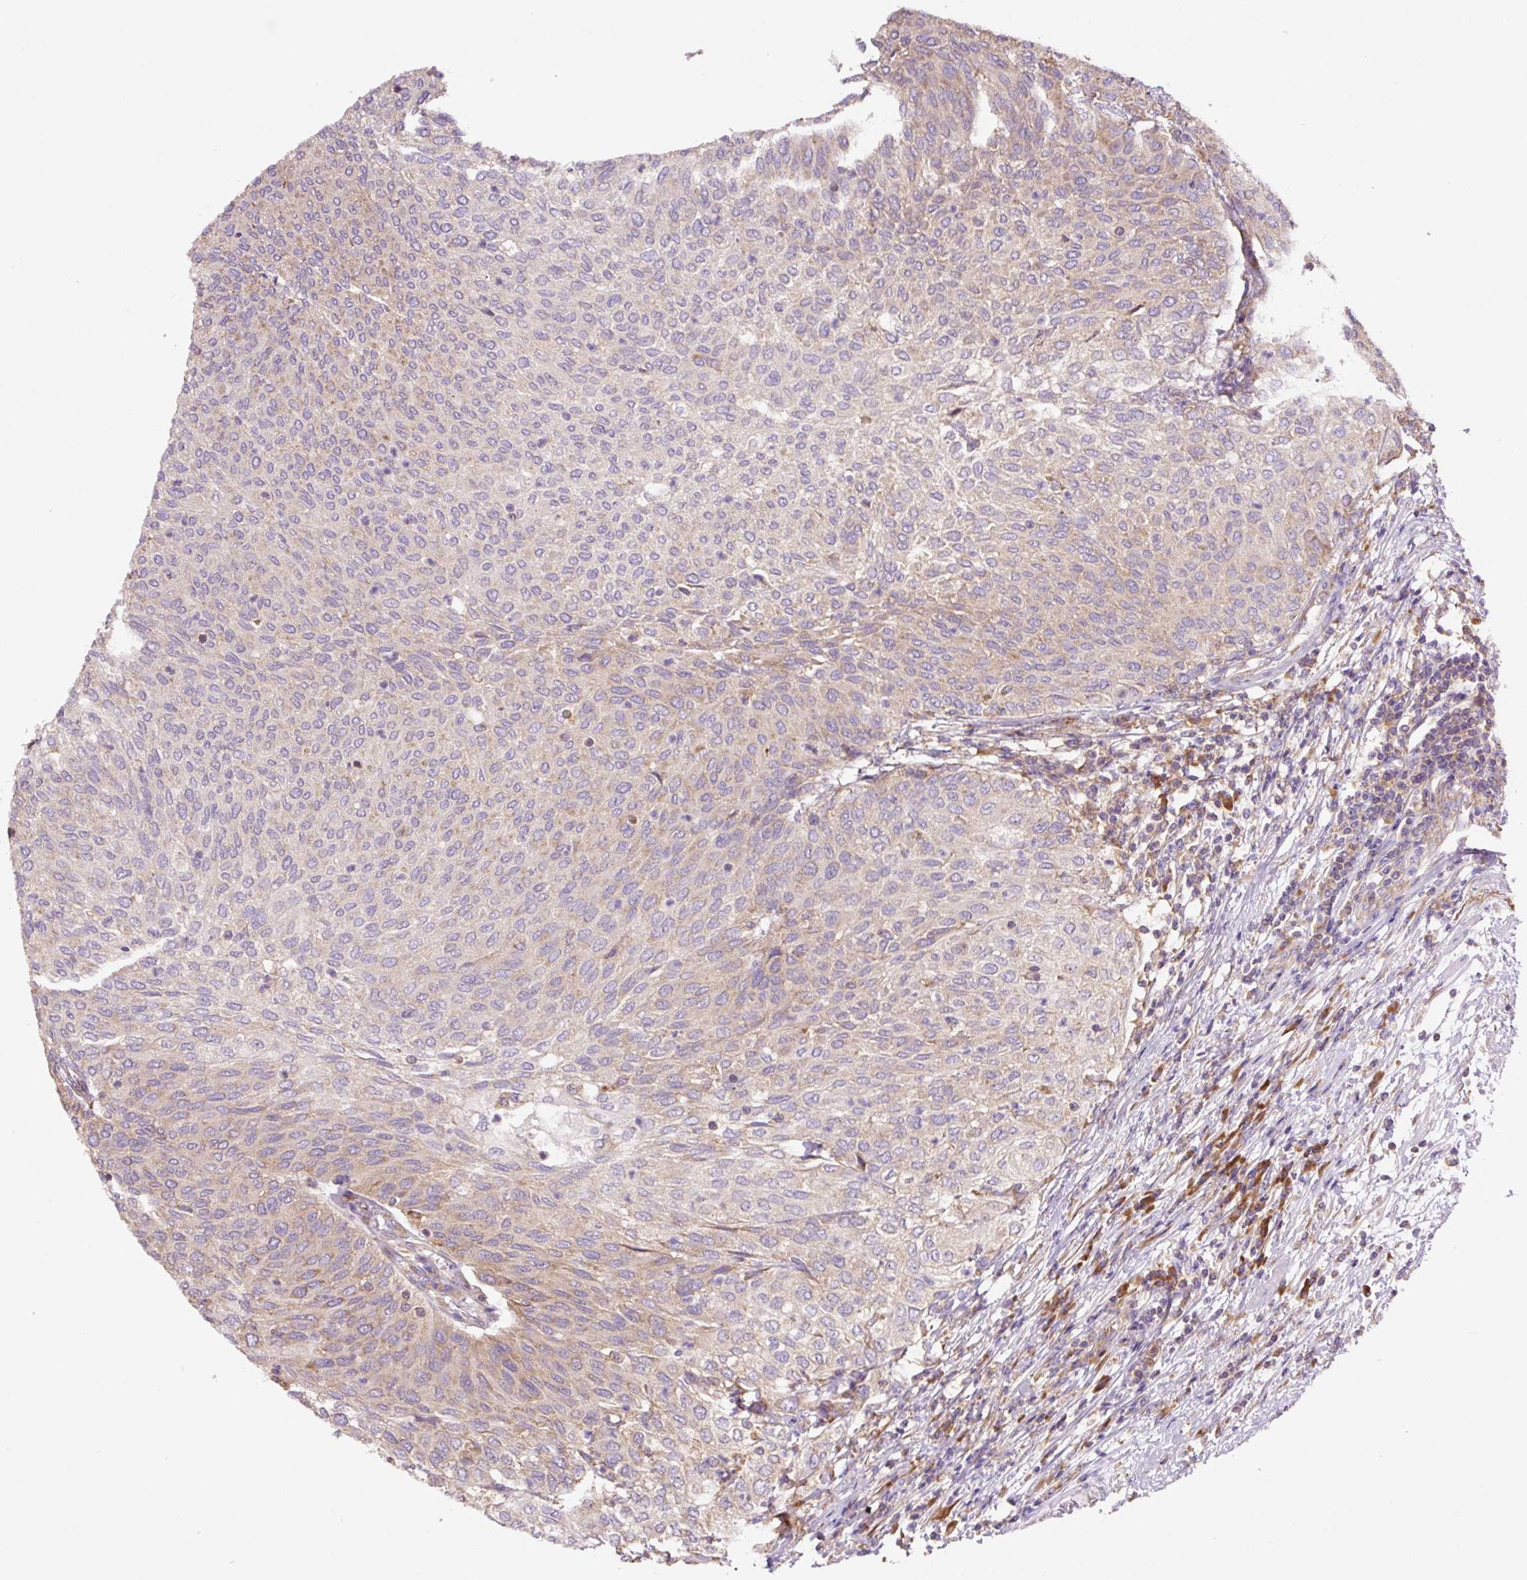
{"staining": {"intensity": "weak", "quantity": "25%-75%", "location": "cytoplasmic/membranous"}, "tissue": "urothelial cancer", "cell_type": "Tumor cells", "image_type": "cancer", "snomed": [{"axis": "morphology", "description": "Urothelial carcinoma, Low grade"}, {"axis": "topography", "description": "Urinary bladder"}], "caption": "Urothelial cancer was stained to show a protein in brown. There is low levels of weak cytoplasmic/membranous positivity in about 25%-75% of tumor cells.", "gene": "RPS23", "patient": {"sex": "female", "age": 79}}